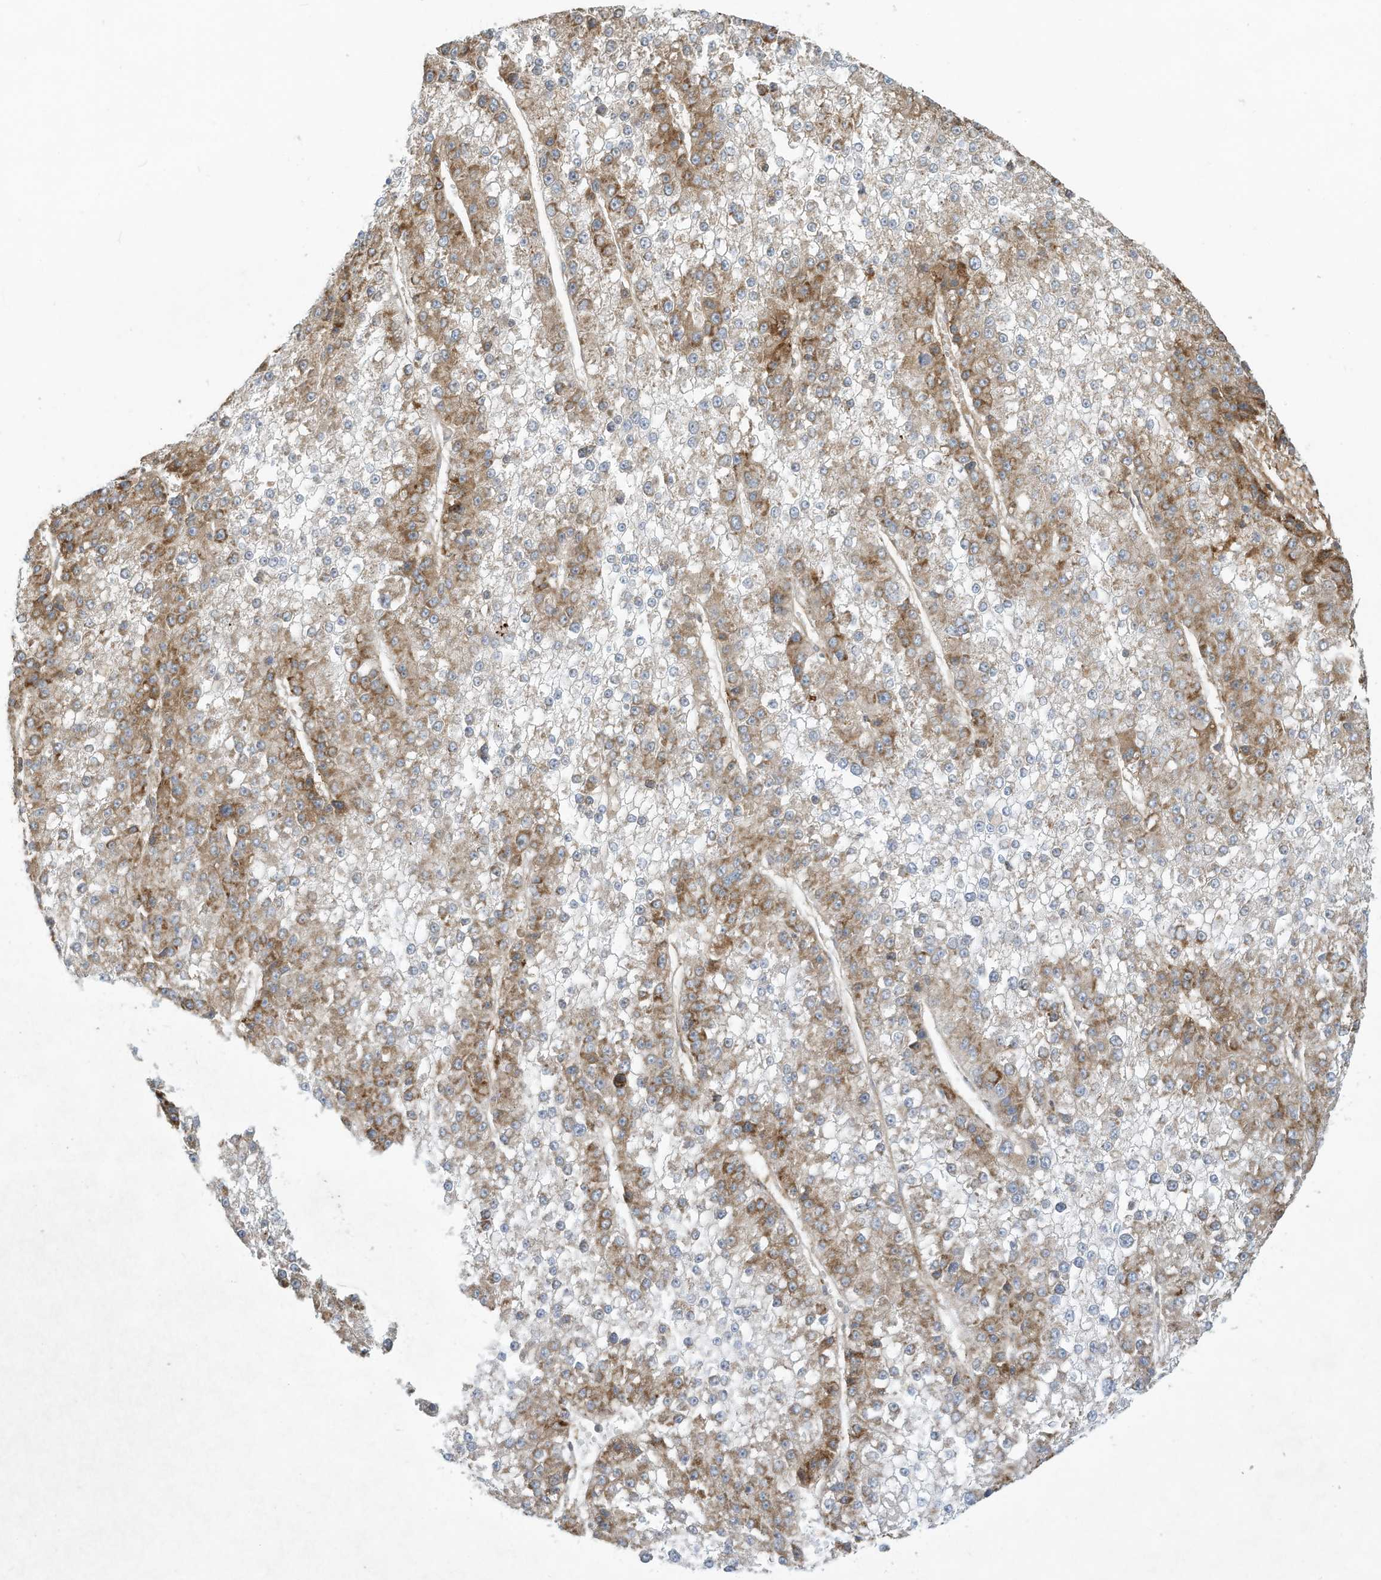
{"staining": {"intensity": "moderate", "quantity": "25%-75%", "location": "cytoplasmic/membranous"}, "tissue": "liver cancer", "cell_type": "Tumor cells", "image_type": "cancer", "snomed": [{"axis": "morphology", "description": "Carcinoma, Hepatocellular, NOS"}, {"axis": "topography", "description": "Liver"}], "caption": "A medium amount of moderate cytoplasmic/membranous expression is seen in approximately 25%-75% of tumor cells in liver cancer tissue.", "gene": "DDIT4", "patient": {"sex": "female", "age": 73}}